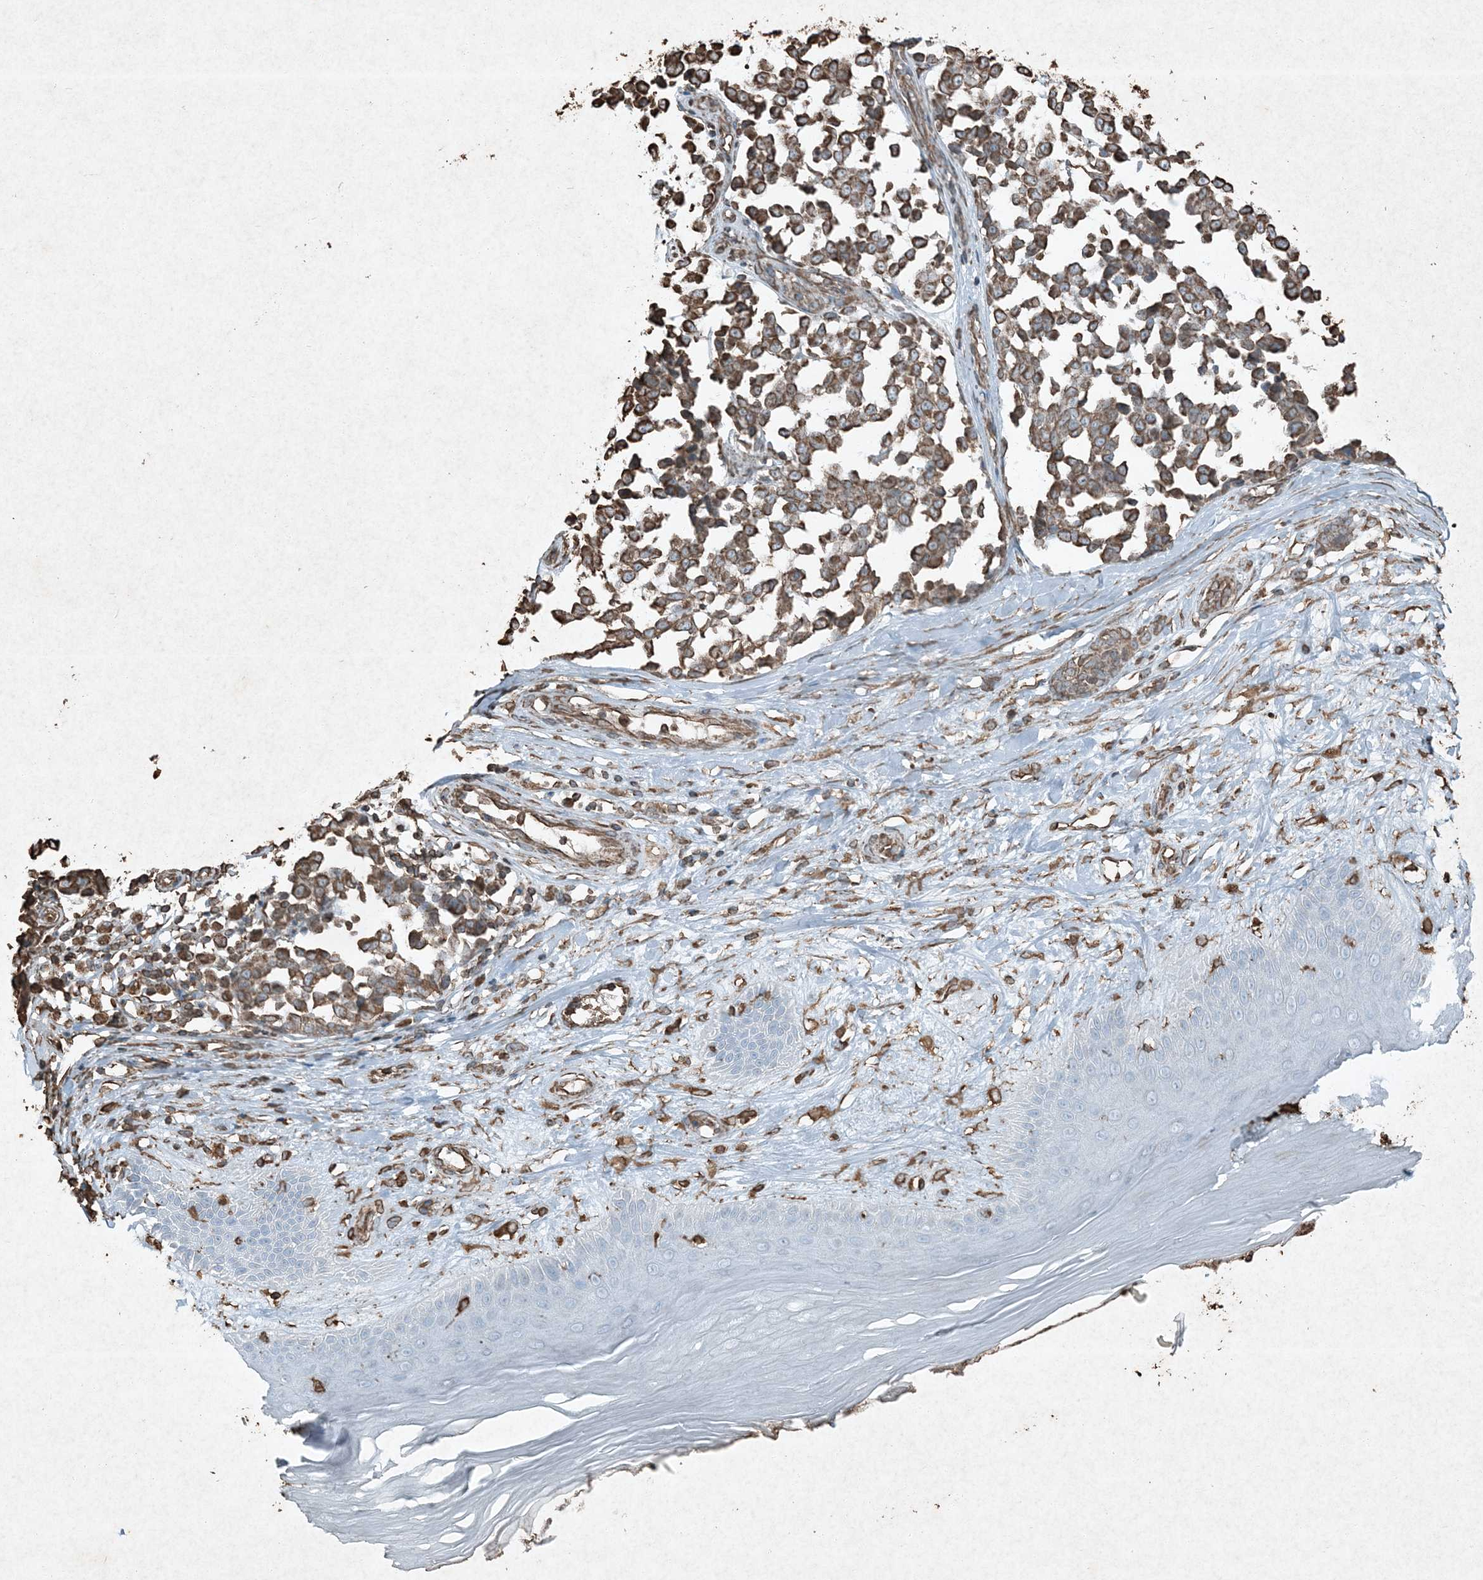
{"staining": {"intensity": "moderate", "quantity": ">75%", "location": "cytoplasmic/membranous"}, "tissue": "melanoma", "cell_type": "Tumor cells", "image_type": "cancer", "snomed": [{"axis": "morphology", "description": "Malignant melanoma, NOS"}, {"axis": "topography", "description": "Skin"}], "caption": "Moderate cytoplasmic/membranous positivity is seen in approximately >75% of tumor cells in malignant melanoma. (IHC, brightfield microscopy, high magnification).", "gene": "RYK", "patient": {"sex": "female", "age": 64}}